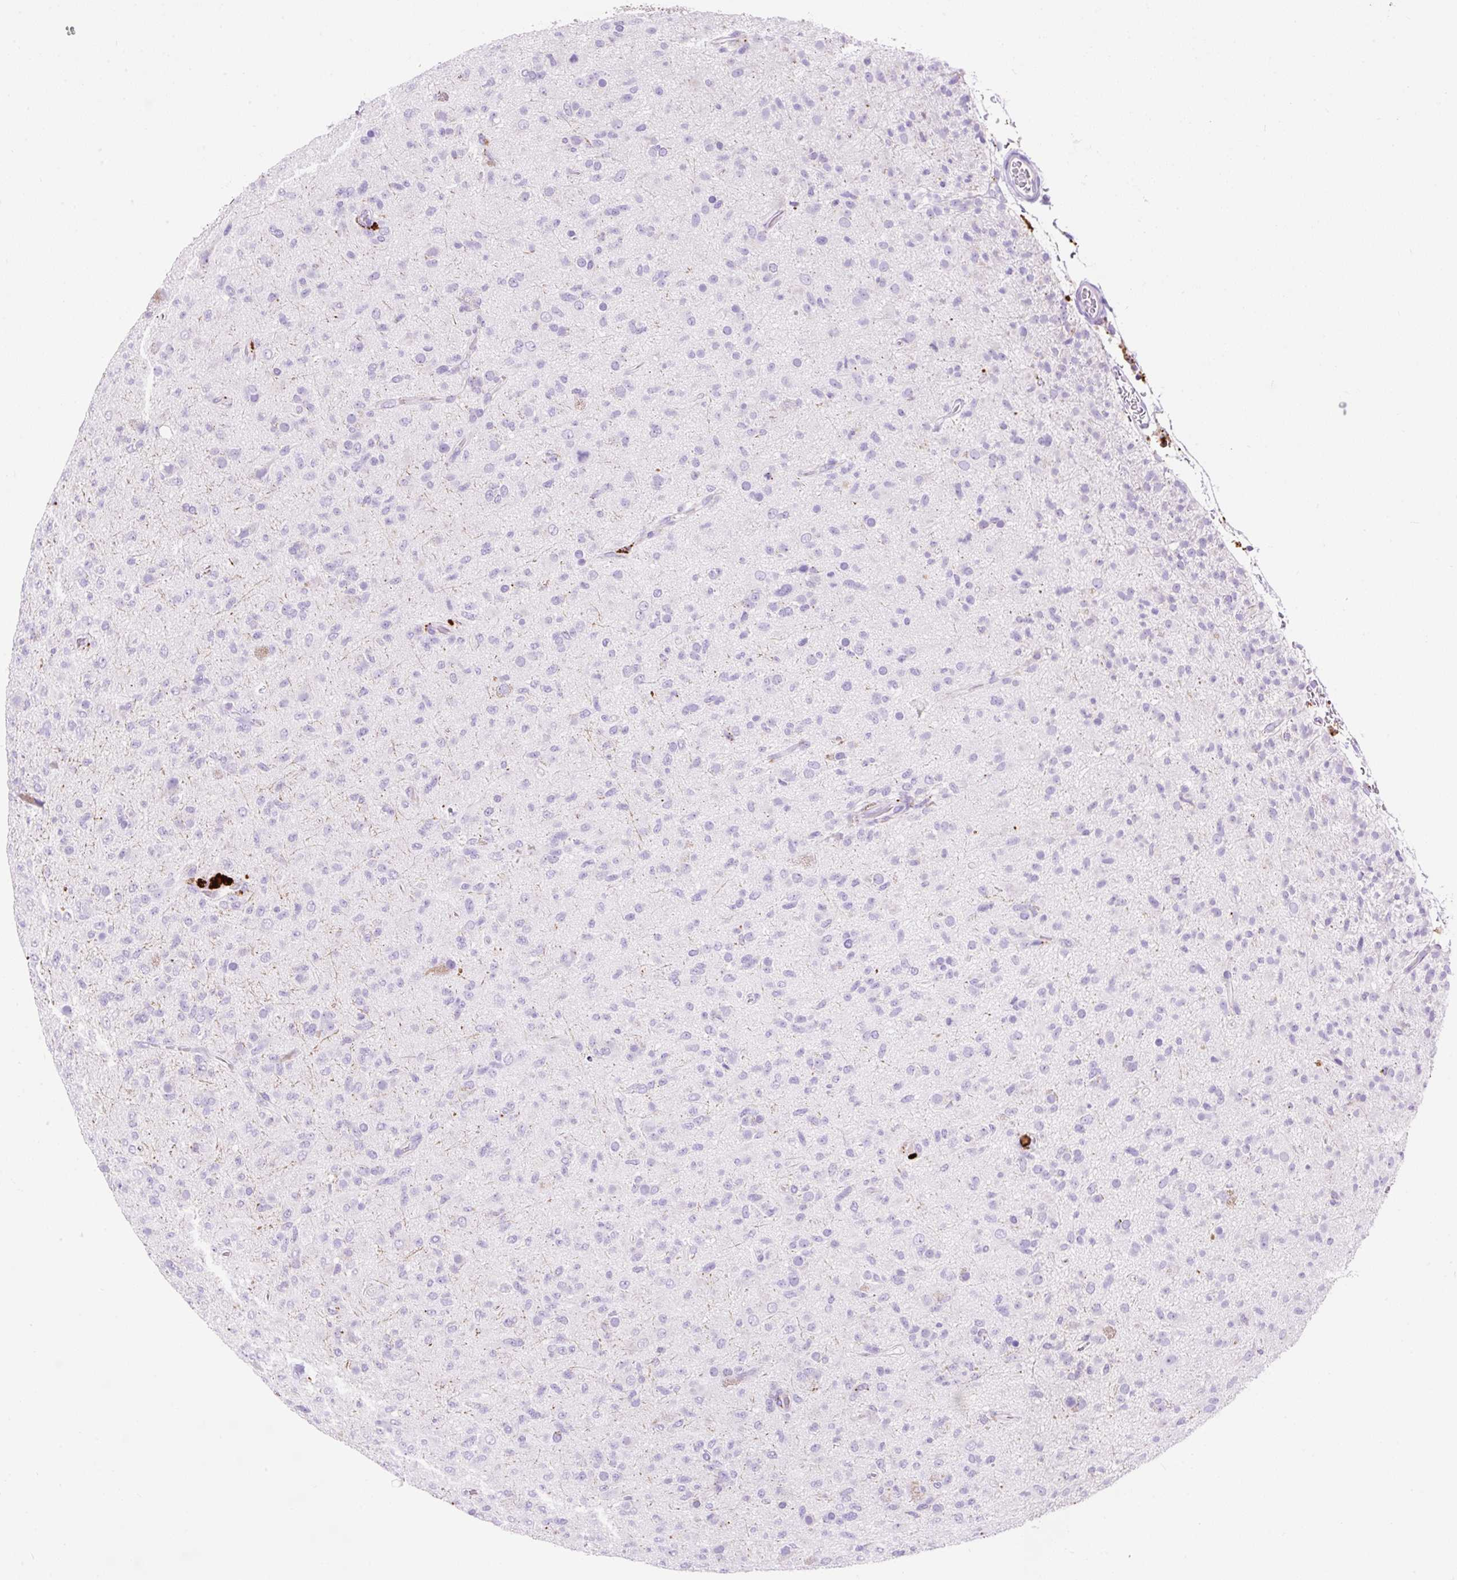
{"staining": {"intensity": "negative", "quantity": "none", "location": "none"}, "tissue": "glioma", "cell_type": "Tumor cells", "image_type": "cancer", "snomed": [{"axis": "morphology", "description": "Glioma, malignant, Low grade"}, {"axis": "topography", "description": "Brain"}], "caption": "An image of human malignant glioma (low-grade) is negative for staining in tumor cells.", "gene": "HEXB", "patient": {"sex": "male", "age": 65}}